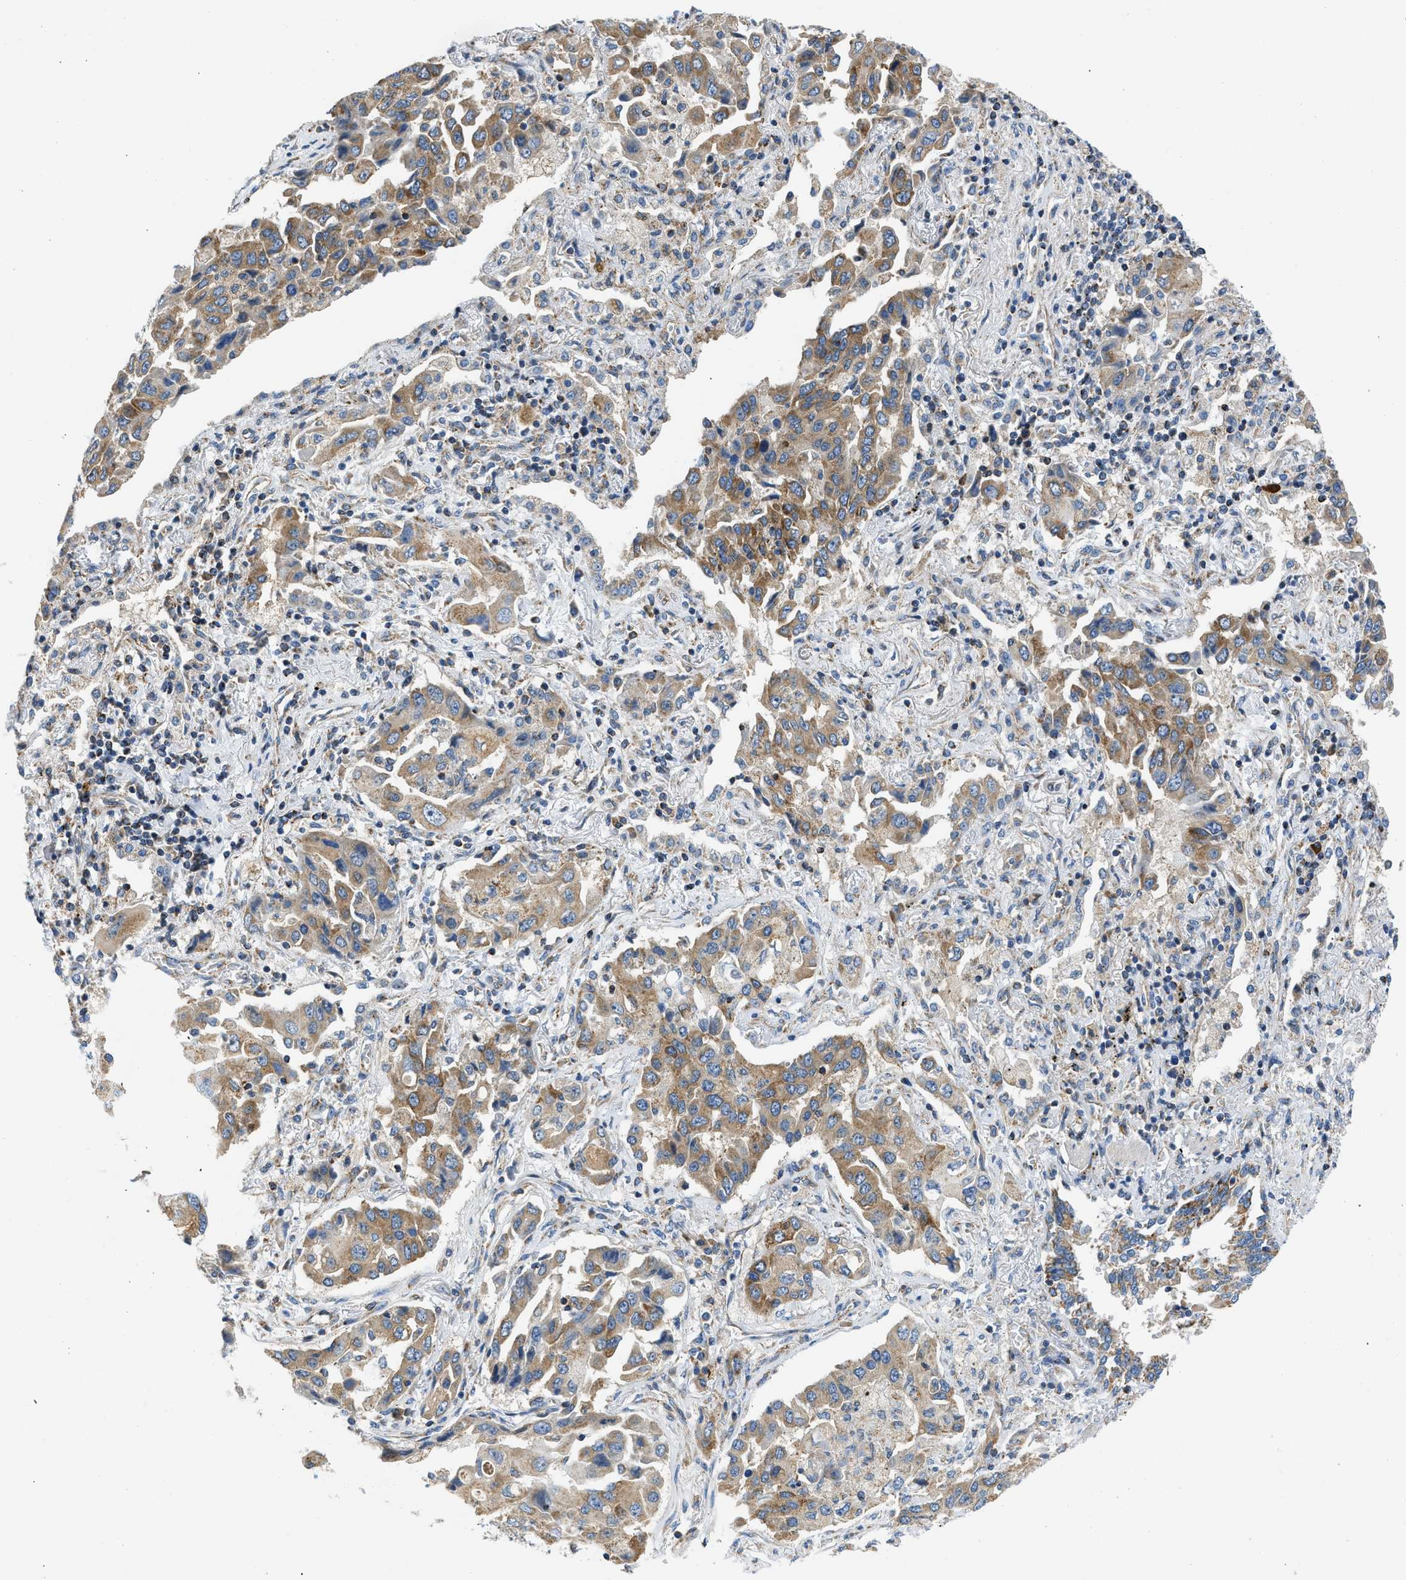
{"staining": {"intensity": "moderate", "quantity": ">75%", "location": "cytoplasmic/membranous"}, "tissue": "lung cancer", "cell_type": "Tumor cells", "image_type": "cancer", "snomed": [{"axis": "morphology", "description": "Adenocarcinoma, NOS"}, {"axis": "topography", "description": "Lung"}], "caption": "Adenocarcinoma (lung) stained with IHC shows moderate cytoplasmic/membranous staining in about >75% of tumor cells.", "gene": "CAMKK2", "patient": {"sex": "female", "age": 65}}